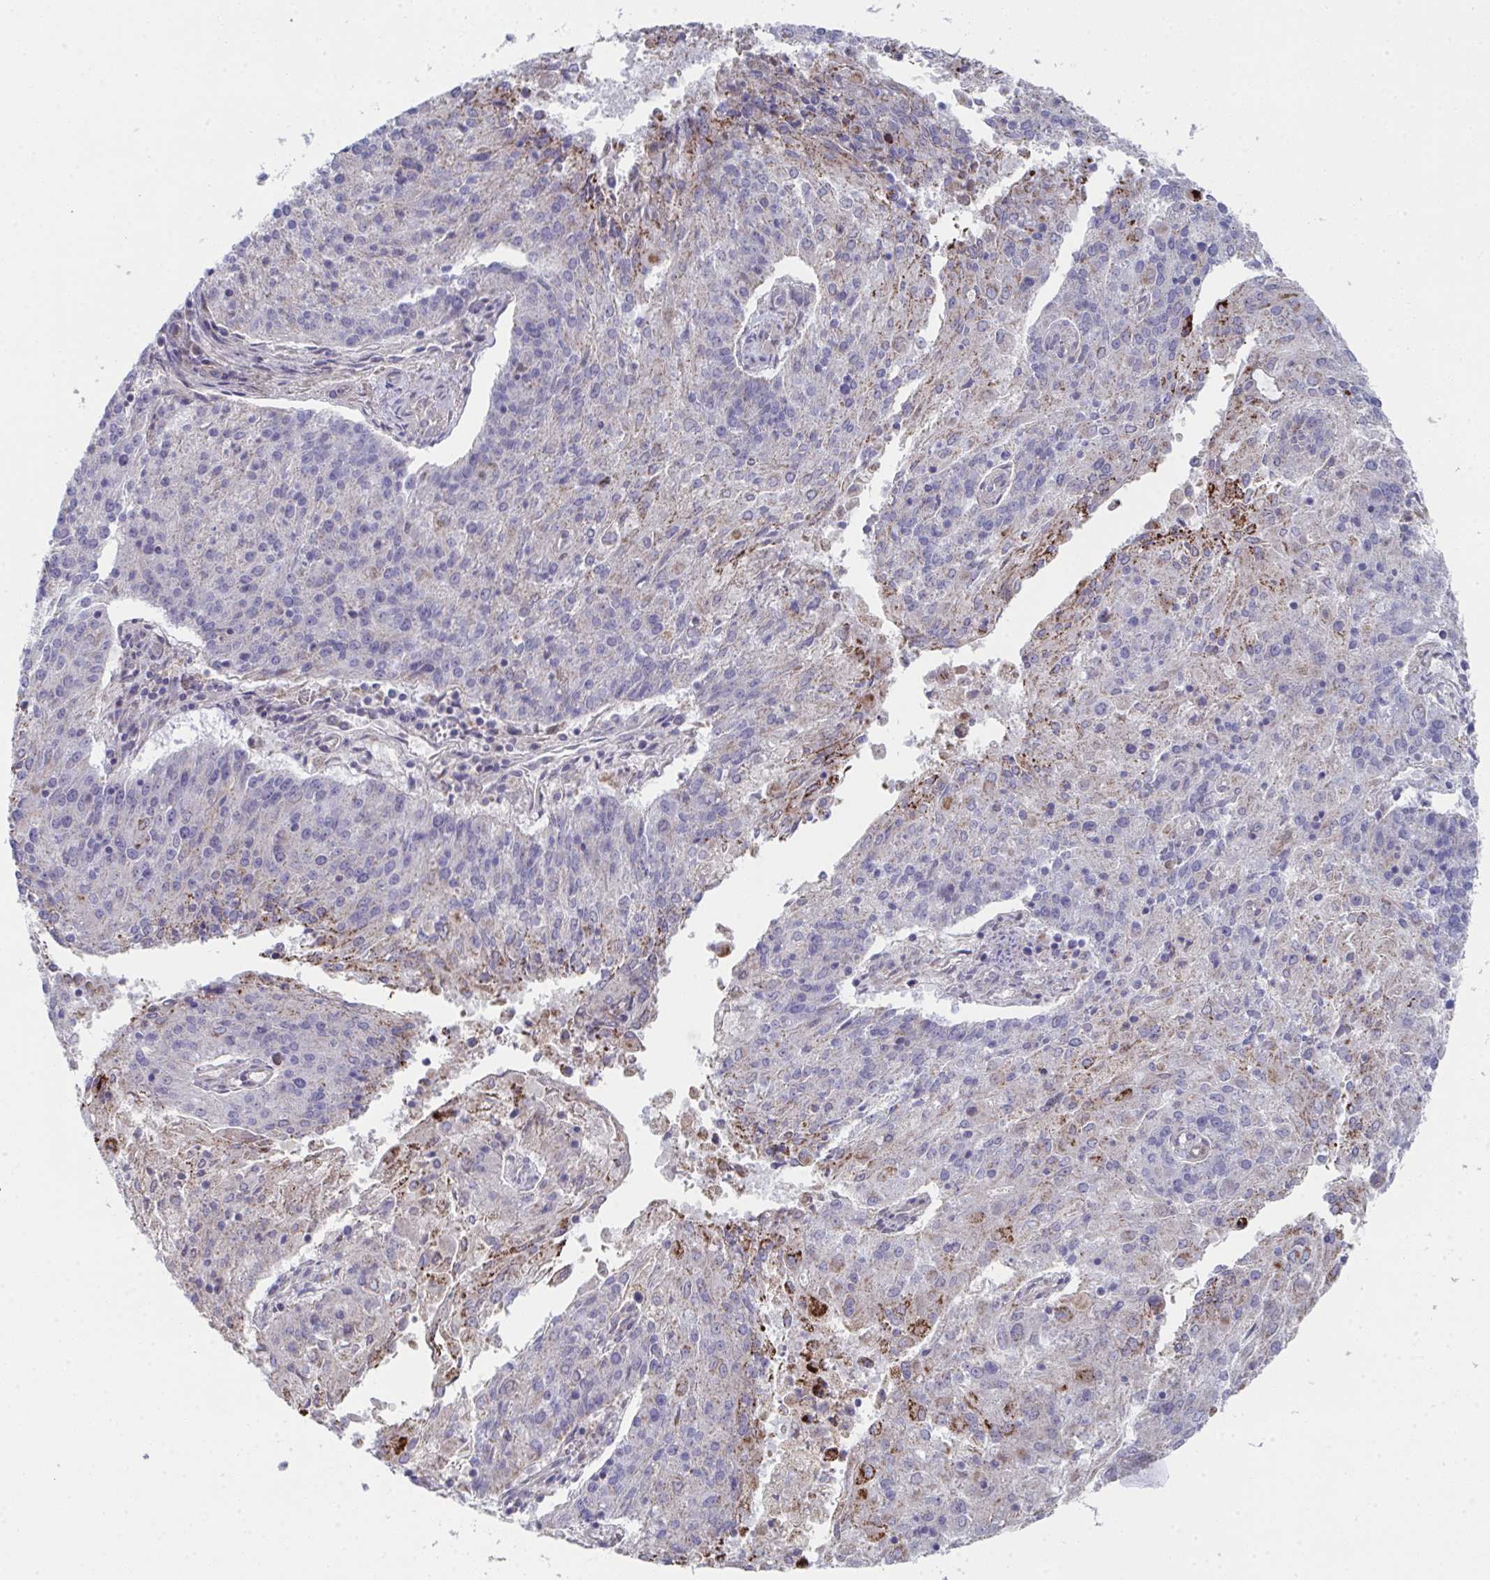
{"staining": {"intensity": "moderate", "quantity": "<25%", "location": "cytoplasmic/membranous"}, "tissue": "endometrial cancer", "cell_type": "Tumor cells", "image_type": "cancer", "snomed": [{"axis": "morphology", "description": "Adenocarcinoma, NOS"}, {"axis": "topography", "description": "Endometrium"}], "caption": "A brown stain labels moderate cytoplasmic/membranous expression of a protein in endometrial cancer (adenocarcinoma) tumor cells.", "gene": "VWDE", "patient": {"sex": "female", "age": 82}}